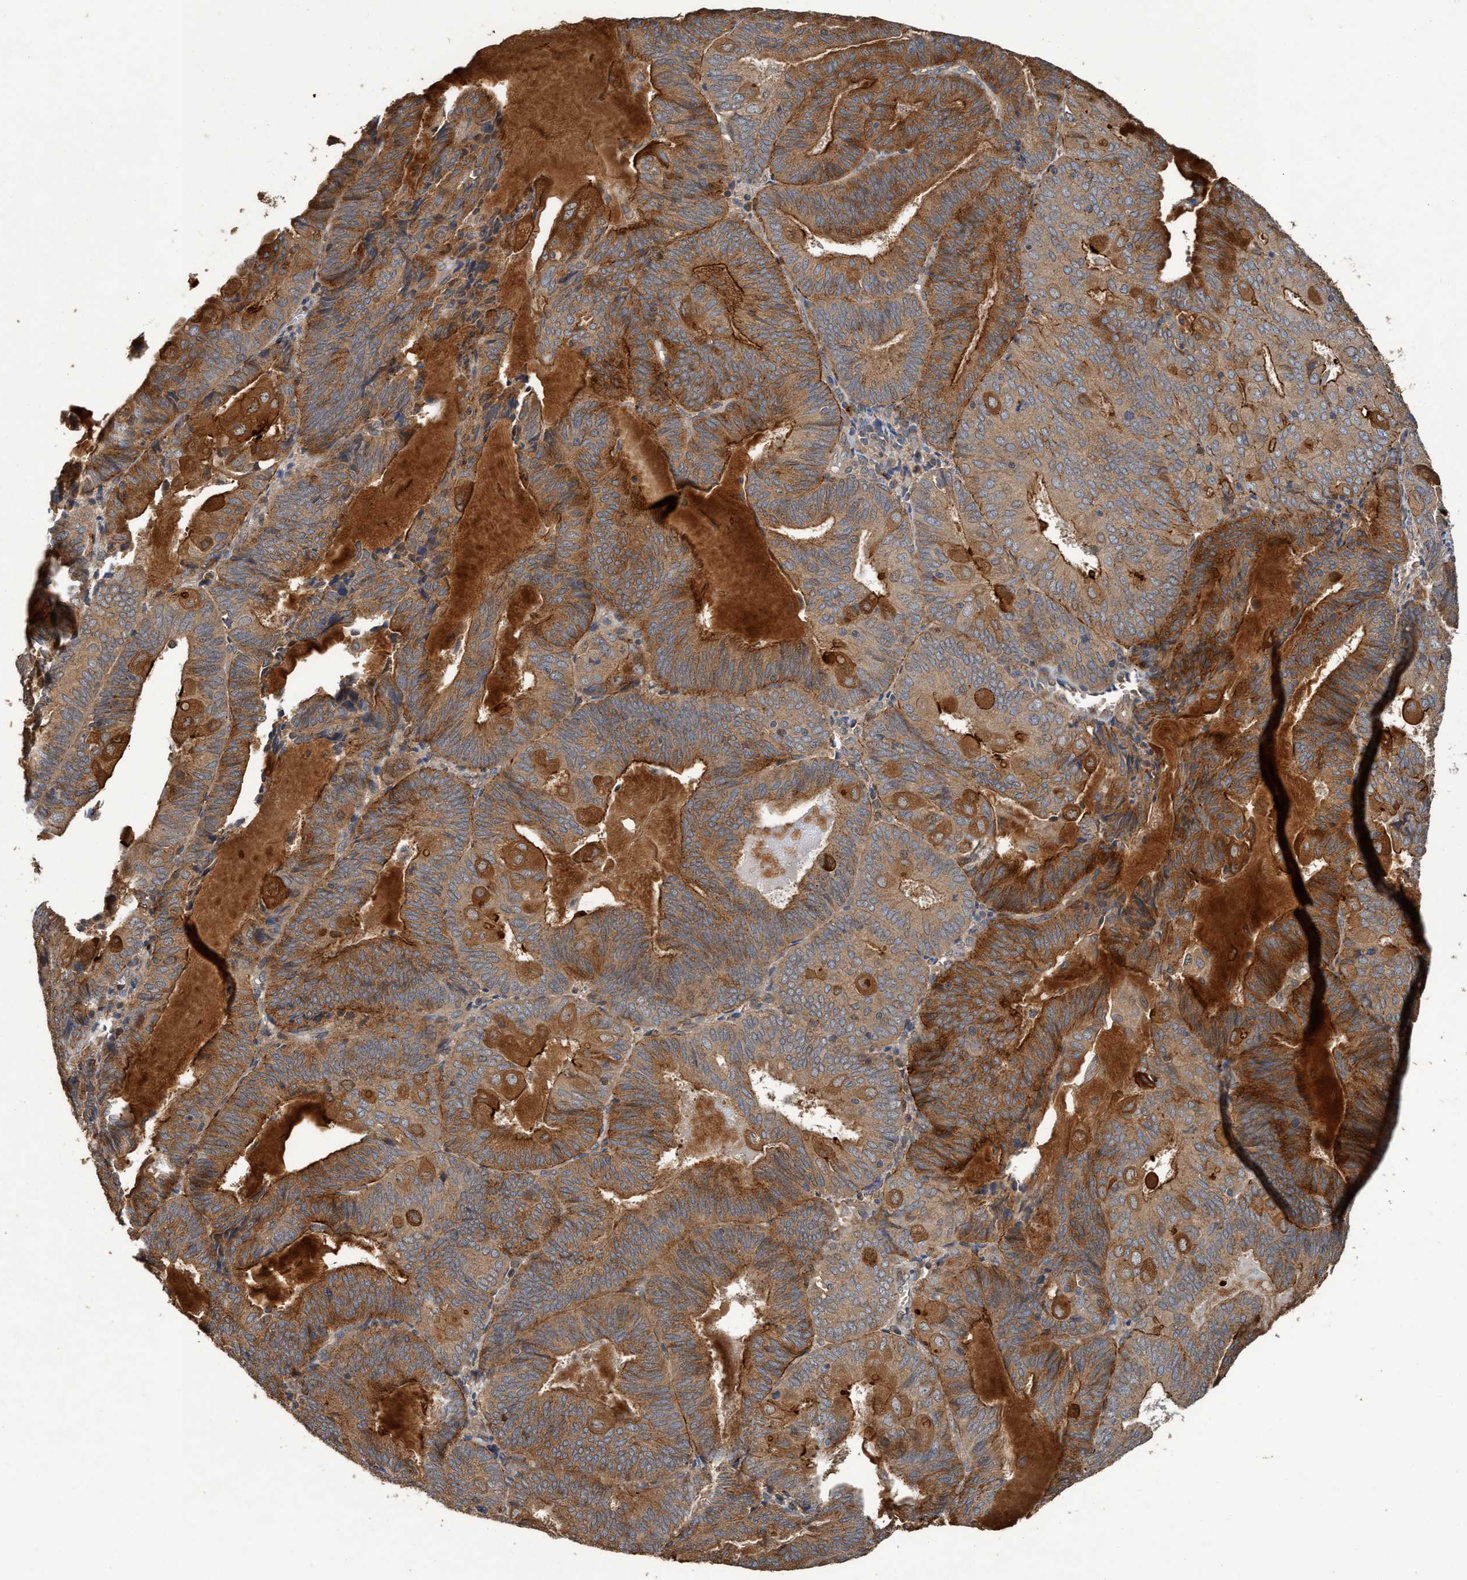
{"staining": {"intensity": "strong", "quantity": ">75%", "location": "cytoplasmic/membranous"}, "tissue": "endometrial cancer", "cell_type": "Tumor cells", "image_type": "cancer", "snomed": [{"axis": "morphology", "description": "Adenocarcinoma, NOS"}, {"axis": "topography", "description": "Endometrium"}], "caption": "The histopathology image reveals staining of endometrial adenocarcinoma, revealing strong cytoplasmic/membranous protein expression (brown color) within tumor cells.", "gene": "MACC1", "patient": {"sex": "female", "age": 81}}